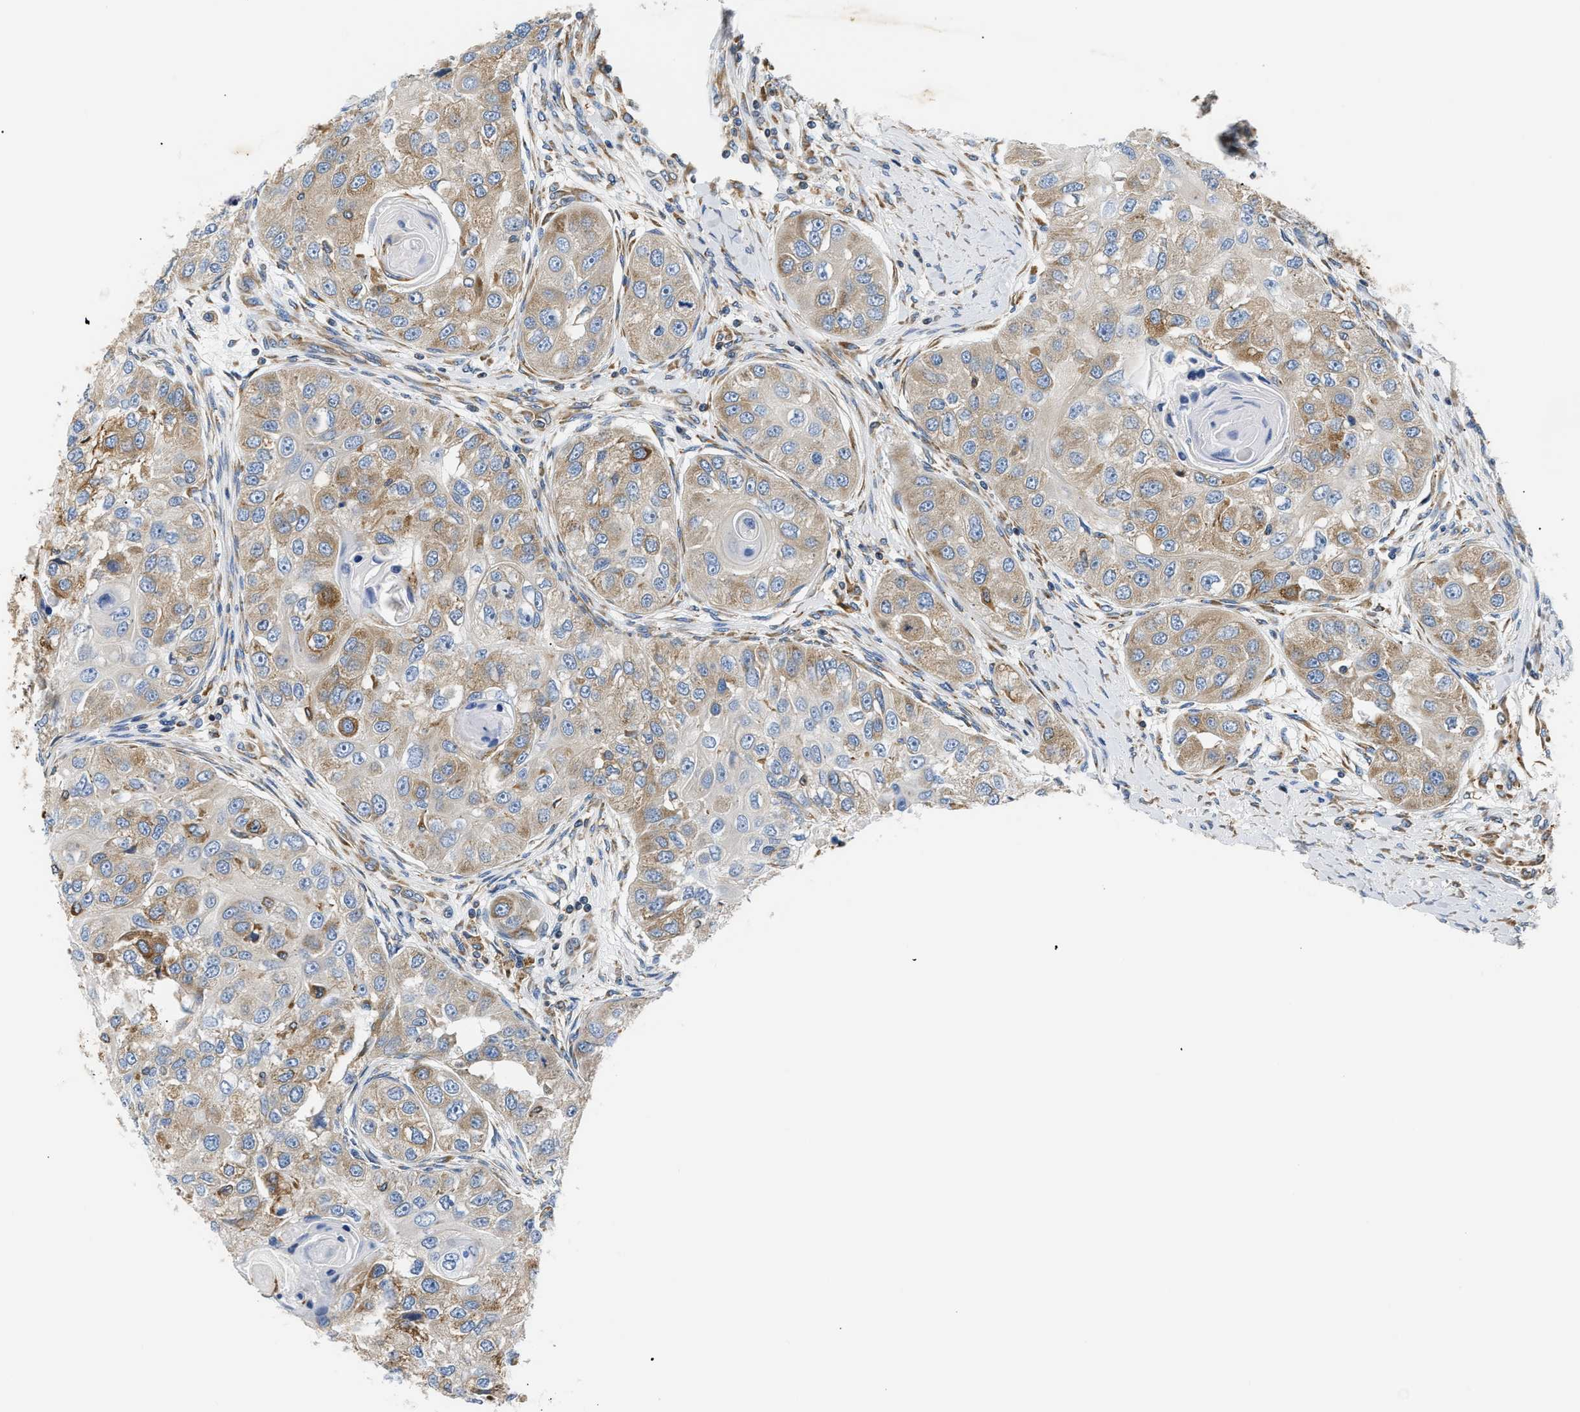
{"staining": {"intensity": "moderate", "quantity": "<25%", "location": "cytoplasmic/membranous"}, "tissue": "head and neck cancer", "cell_type": "Tumor cells", "image_type": "cancer", "snomed": [{"axis": "morphology", "description": "Normal tissue, NOS"}, {"axis": "morphology", "description": "Squamous cell carcinoma, NOS"}, {"axis": "topography", "description": "Skeletal muscle"}, {"axis": "topography", "description": "Head-Neck"}], "caption": "Tumor cells display low levels of moderate cytoplasmic/membranous expression in about <25% of cells in squamous cell carcinoma (head and neck).", "gene": "HDHD3", "patient": {"sex": "male", "age": 51}}